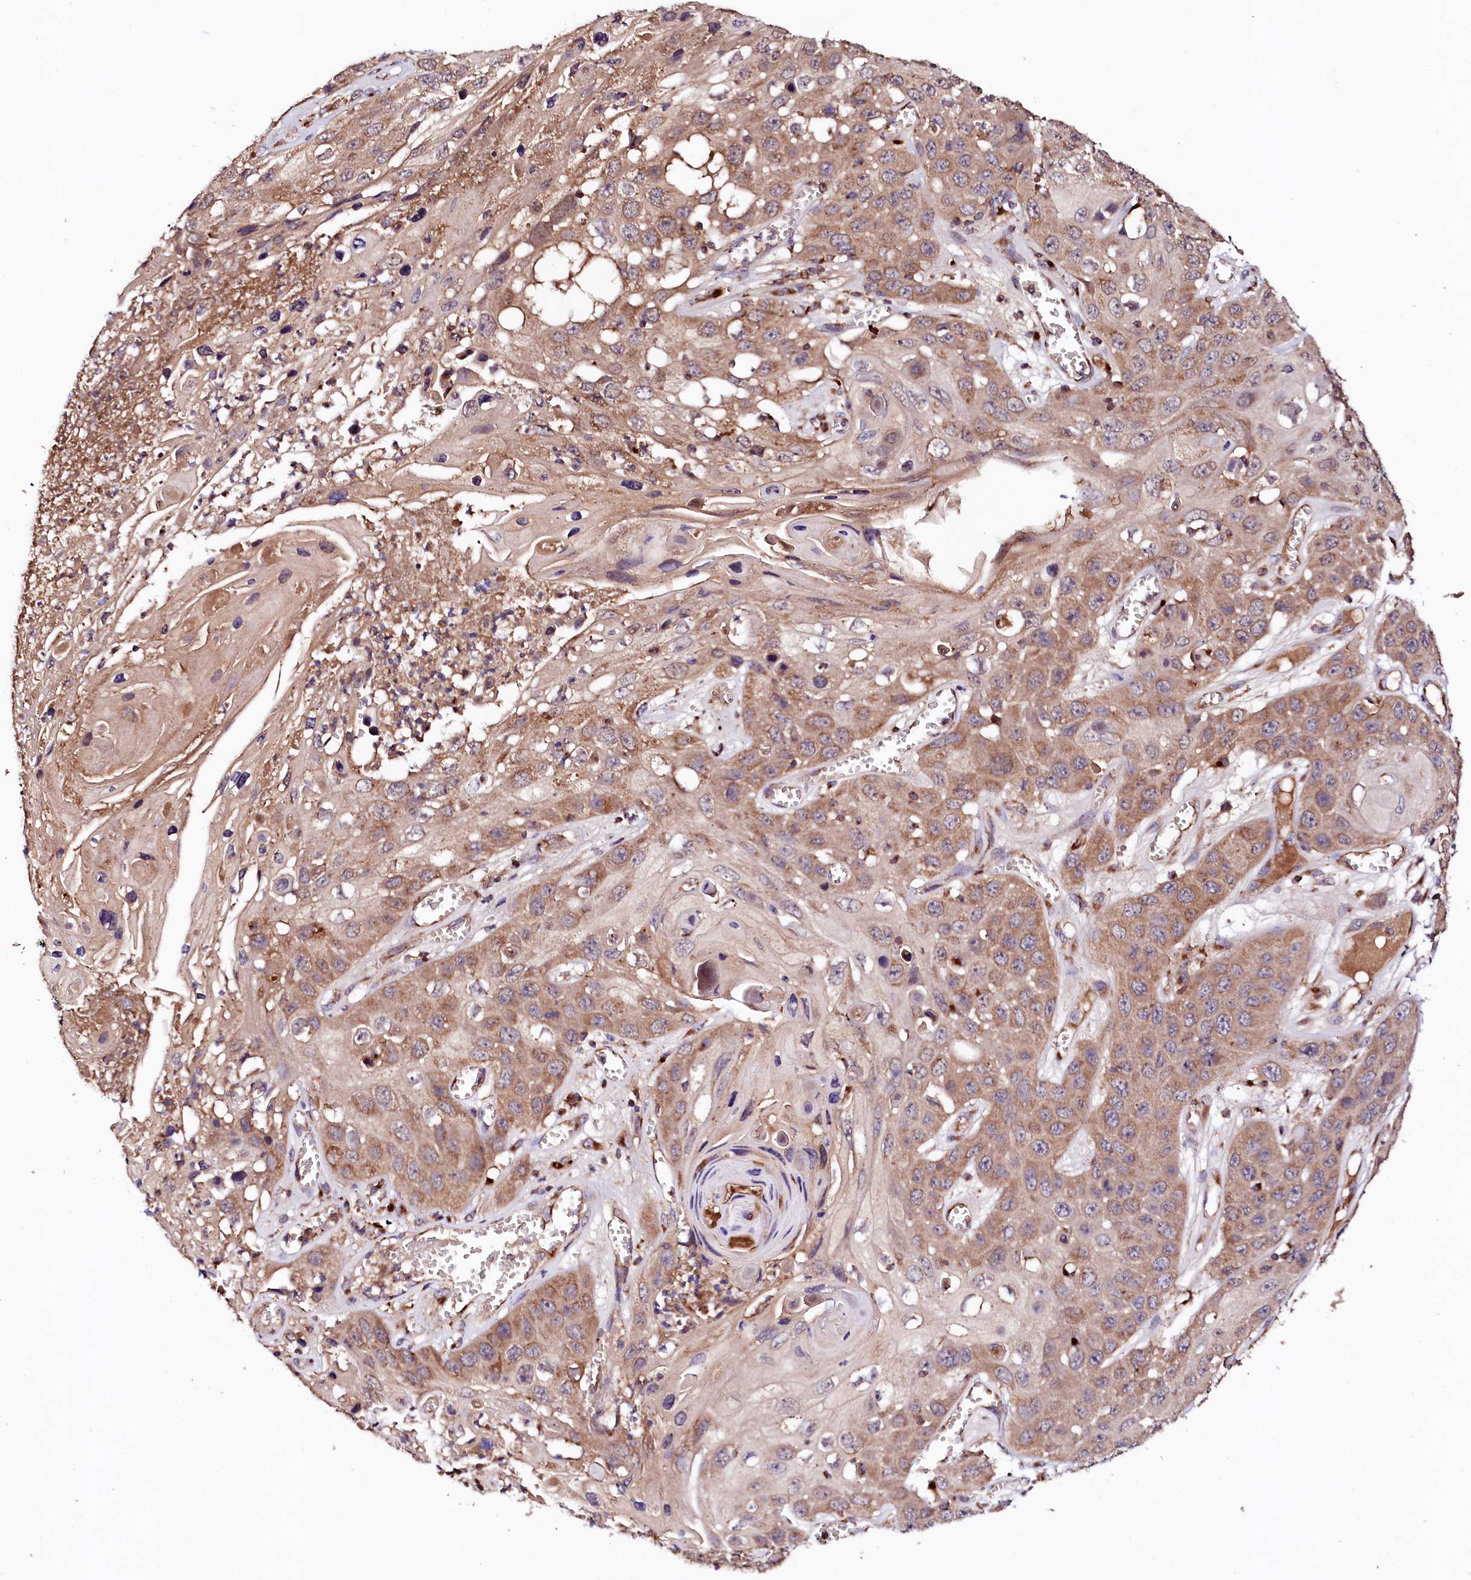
{"staining": {"intensity": "moderate", "quantity": ">75%", "location": "cytoplasmic/membranous"}, "tissue": "skin cancer", "cell_type": "Tumor cells", "image_type": "cancer", "snomed": [{"axis": "morphology", "description": "Squamous cell carcinoma, NOS"}, {"axis": "topography", "description": "Skin"}], "caption": "This is an image of IHC staining of squamous cell carcinoma (skin), which shows moderate expression in the cytoplasmic/membranous of tumor cells.", "gene": "ST3GAL1", "patient": {"sex": "male", "age": 55}}